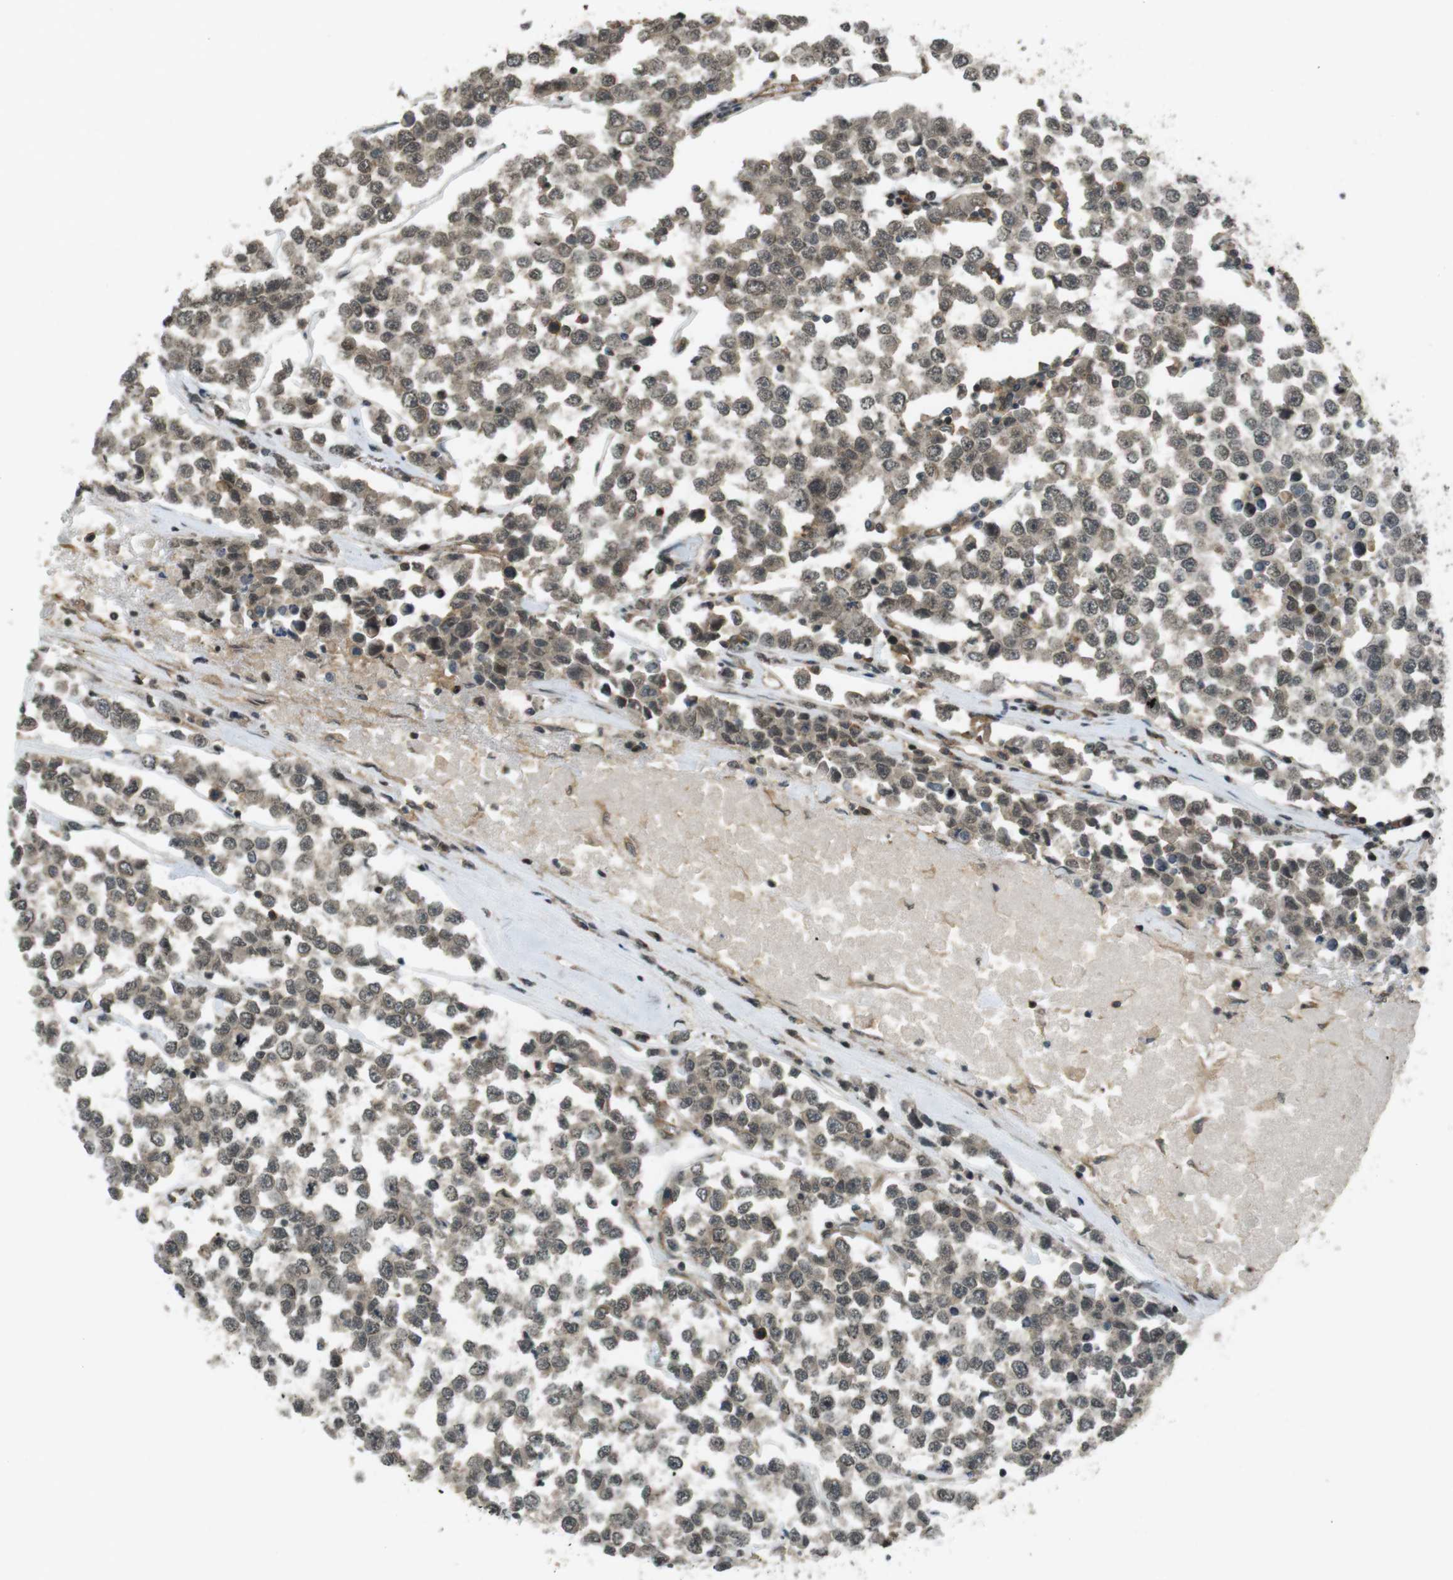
{"staining": {"intensity": "weak", "quantity": ">75%", "location": "cytoplasmic/membranous,nuclear"}, "tissue": "testis cancer", "cell_type": "Tumor cells", "image_type": "cancer", "snomed": [{"axis": "morphology", "description": "Seminoma, NOS"}, {"axis": "morphology", "description": "Carcinoma, Embryonal, NOS"}, {"axis": "topography", "description": "Testis"}], "caption": "This image reveals seminoma (testis) stained with immunohistochemistry (IHC) to label a protein in brown. The cytoplasmic/membranous and nuclear of tumor cells show weak positivity for the protein. Nuclei are counter-stained blue.", "gene": "TIAM2", "patient": {"sex": "male", "age": 52}}